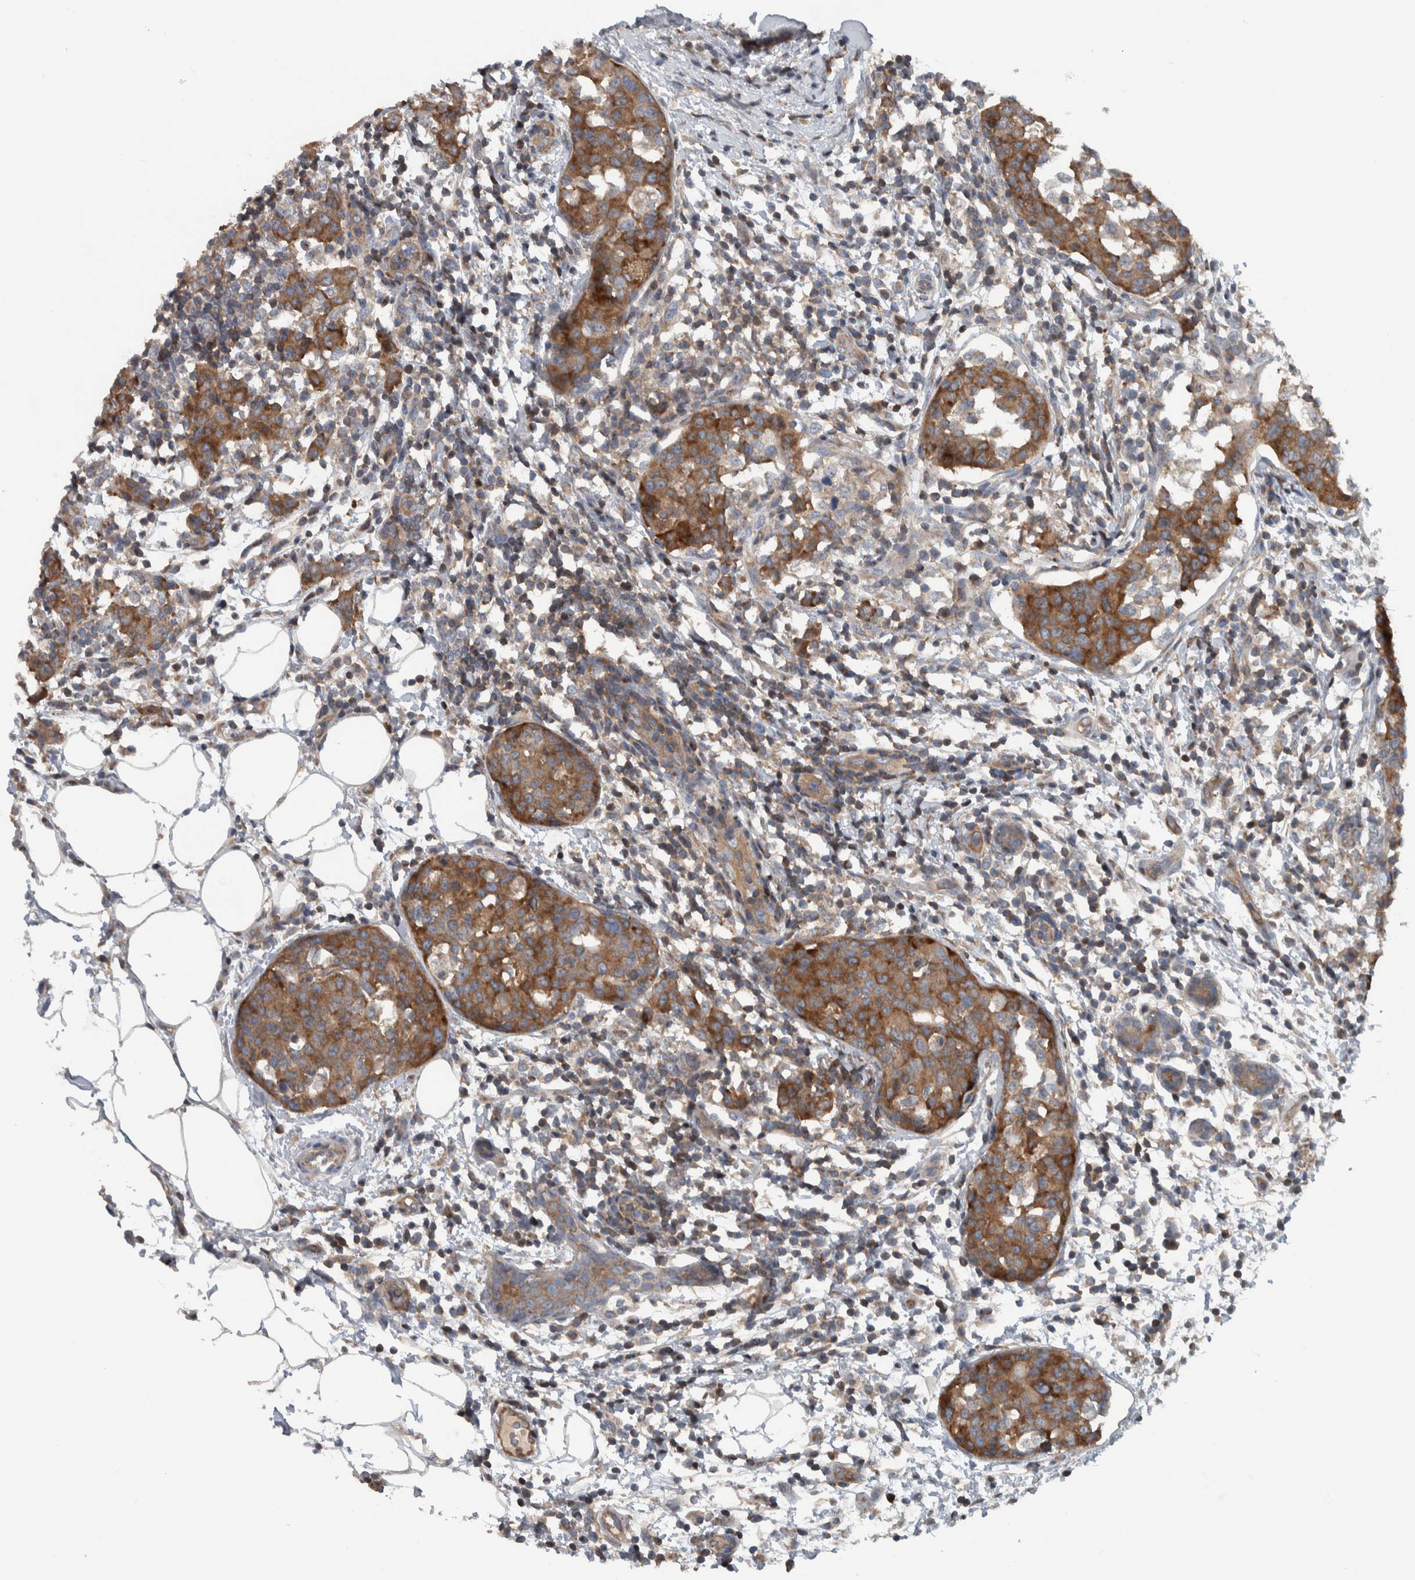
{"staining": {"intensity": "moderate", "quantity": ">75%", "location": "cytoplasmic/membranous"}, "tissue": "breast cancer", "cell_type": "Tumor cells", "image_type": "cancer", "snomed": [{"axis": "morphology", "description": "Normal tissue, NOS"}, {"axis": "morphology", "description": "Duct carcinoma"}, {"axis": "topography", "description": "Breast"}], "caption": "This photomicrograph exhibits immunohistochemistry (IHC) staining of breast cancer (invasive ductal carcinoma), with medium moderate cytoplasmic/membranous staining in approximately >75% of tumor cells.", "gene": "BAIAP2L1", "patient": {"sex": "female", "age": 37}}